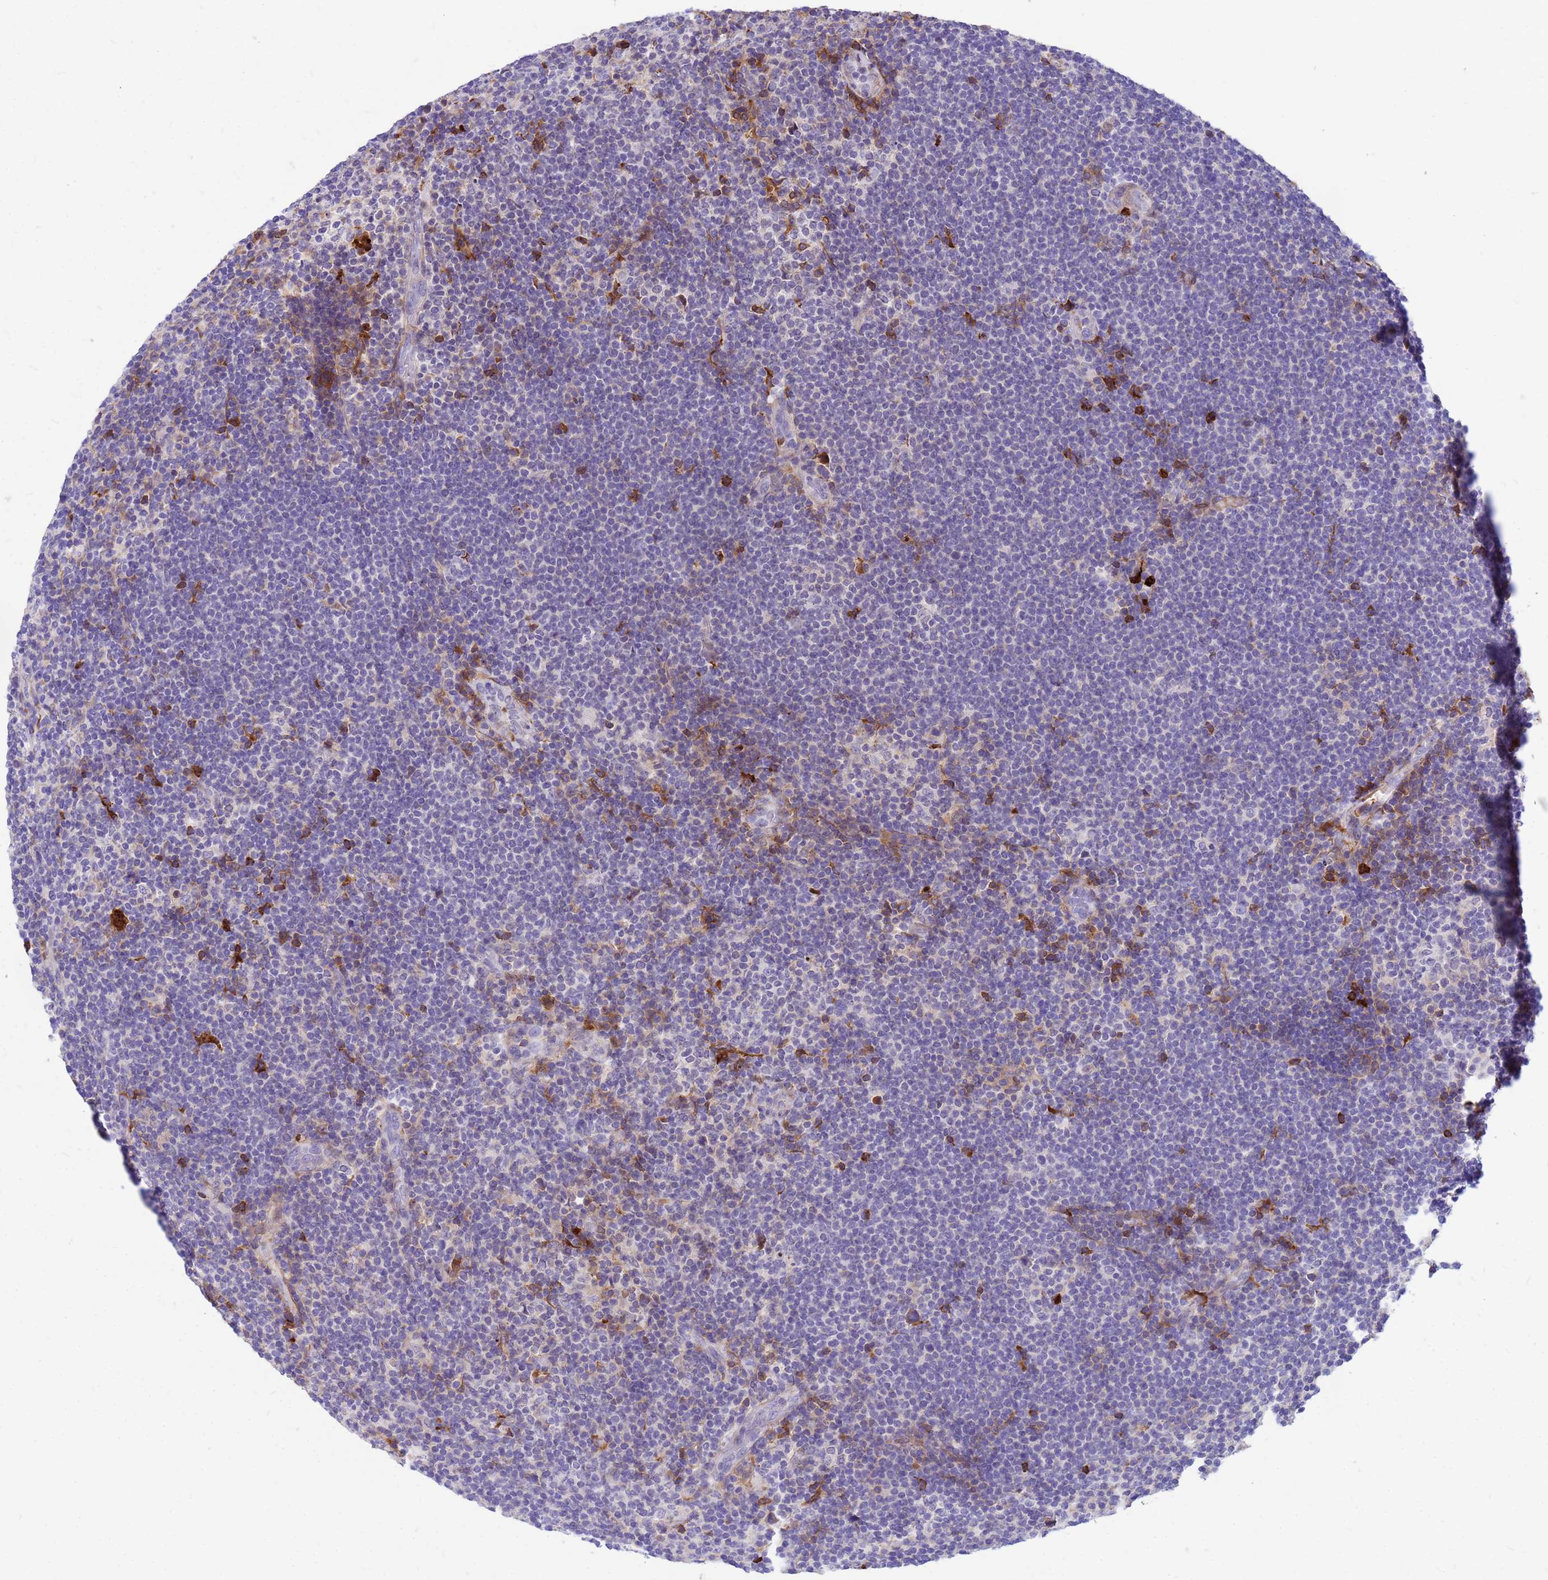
{"staining": {"intensity": "negative", "quantity": "none", "location": "none"}, "tissue": "lymphoma", "cell_type": "Tumor cells", "image_type": "cancer", "snomed": [{"axis": "morphology", "description": "Hodgkin's disease, NOS"}, {"axis": "topography", "description": "Lymph node"}], "caption": "This is an immunohistochemistry image of lymphoma. There is no positivity in tumor cells.", "gene": "ORM1", "patient": {"sex": "female", "age": 57}}